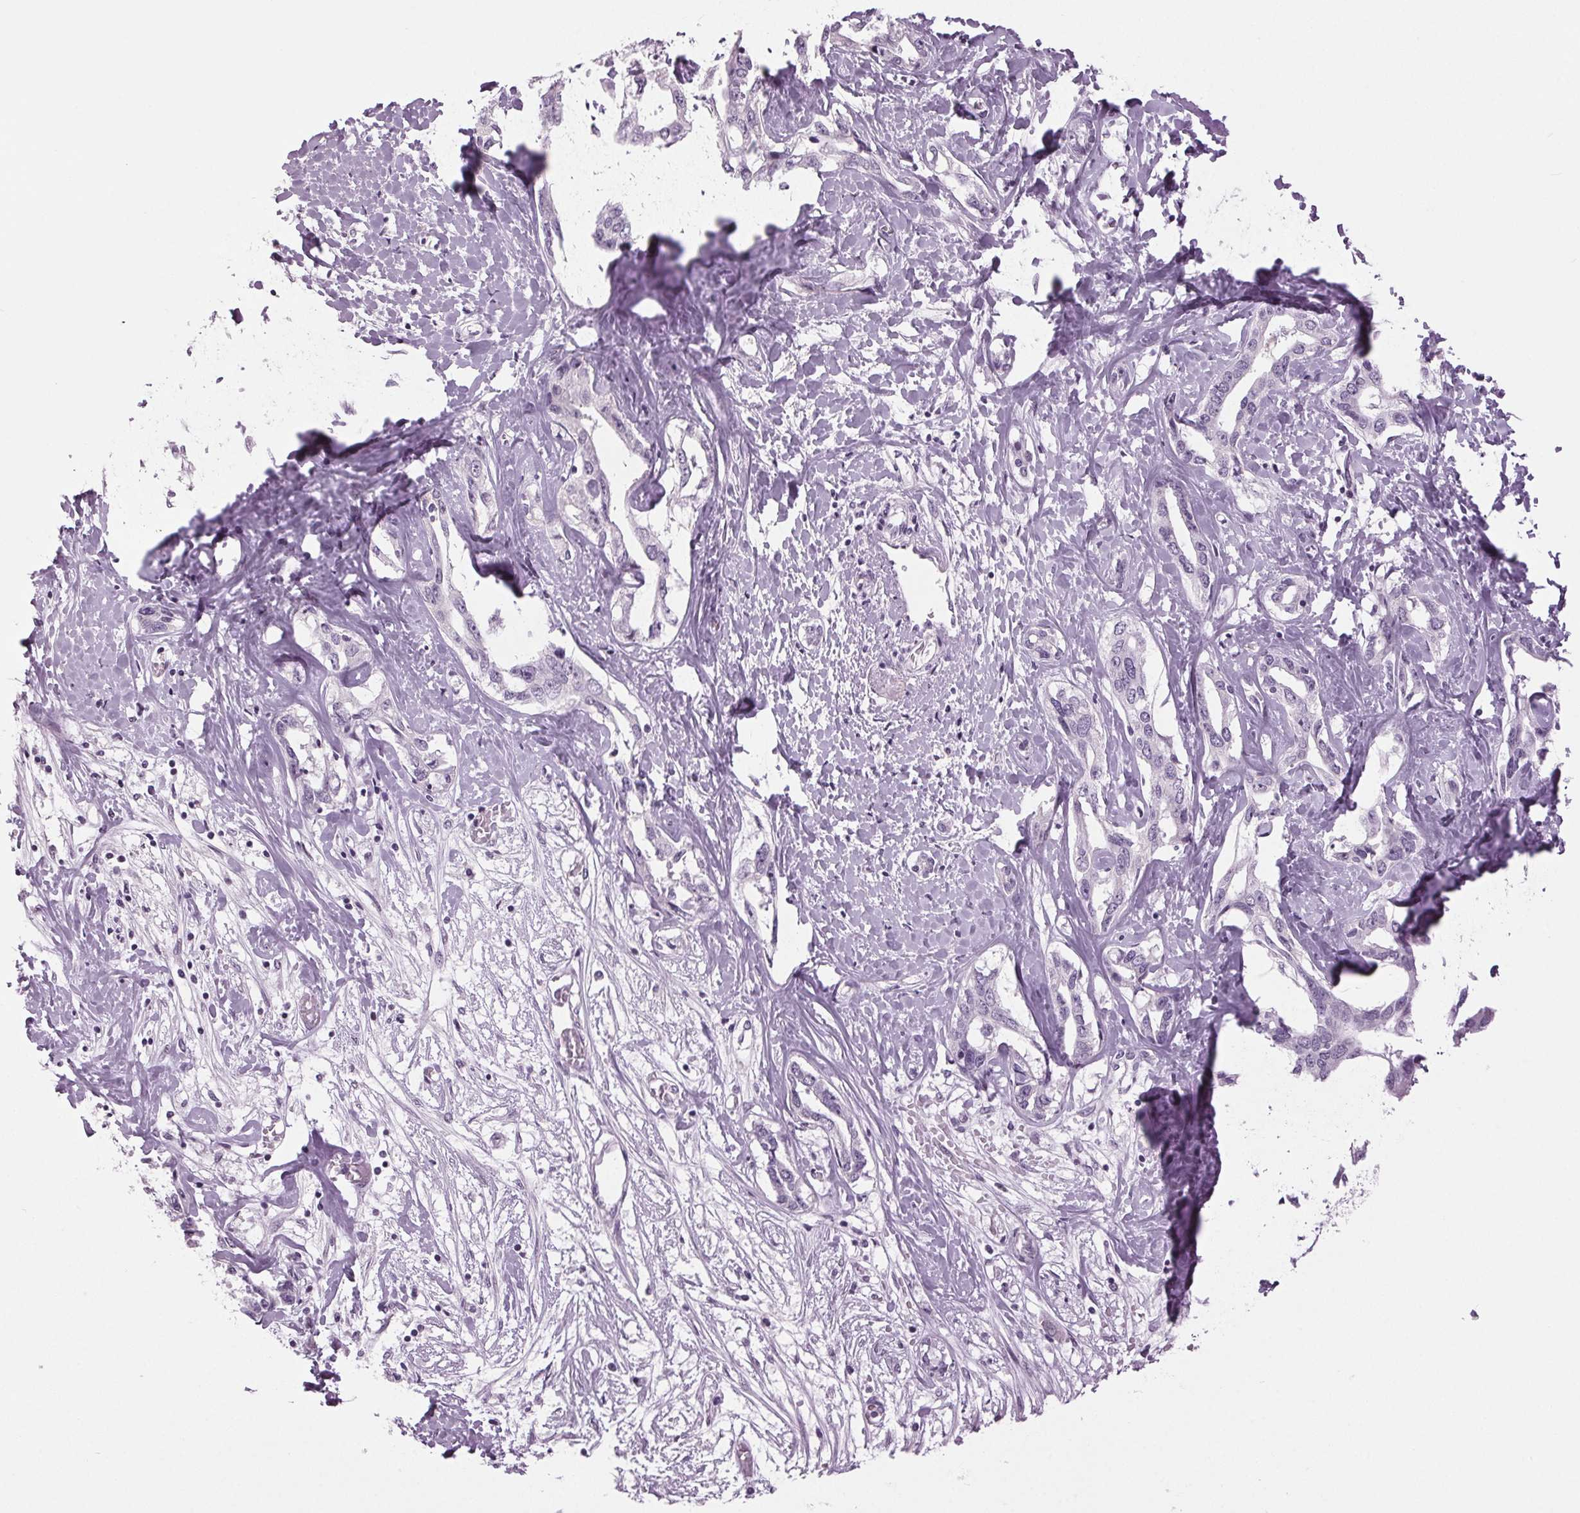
{"staining": {"intensity": "negative", "quantity": "none", "location": "none"}, "tissue": "liver cancer", "cell_type": "Tumor cells", "image_type": "cancer", "snomed": [{"axis": "morphology", "description": "Cholangiocarcinoma"}, {"axis": "topography", "description": "Liver"}], "caption": "The immunohistochemistry photomicrograph has no significant staining in tumor cells of liver cancer (cholangiocarcinoma) tissue.", "gene": "DNAH12", "patient": {"sex": "male", "age": 59}}